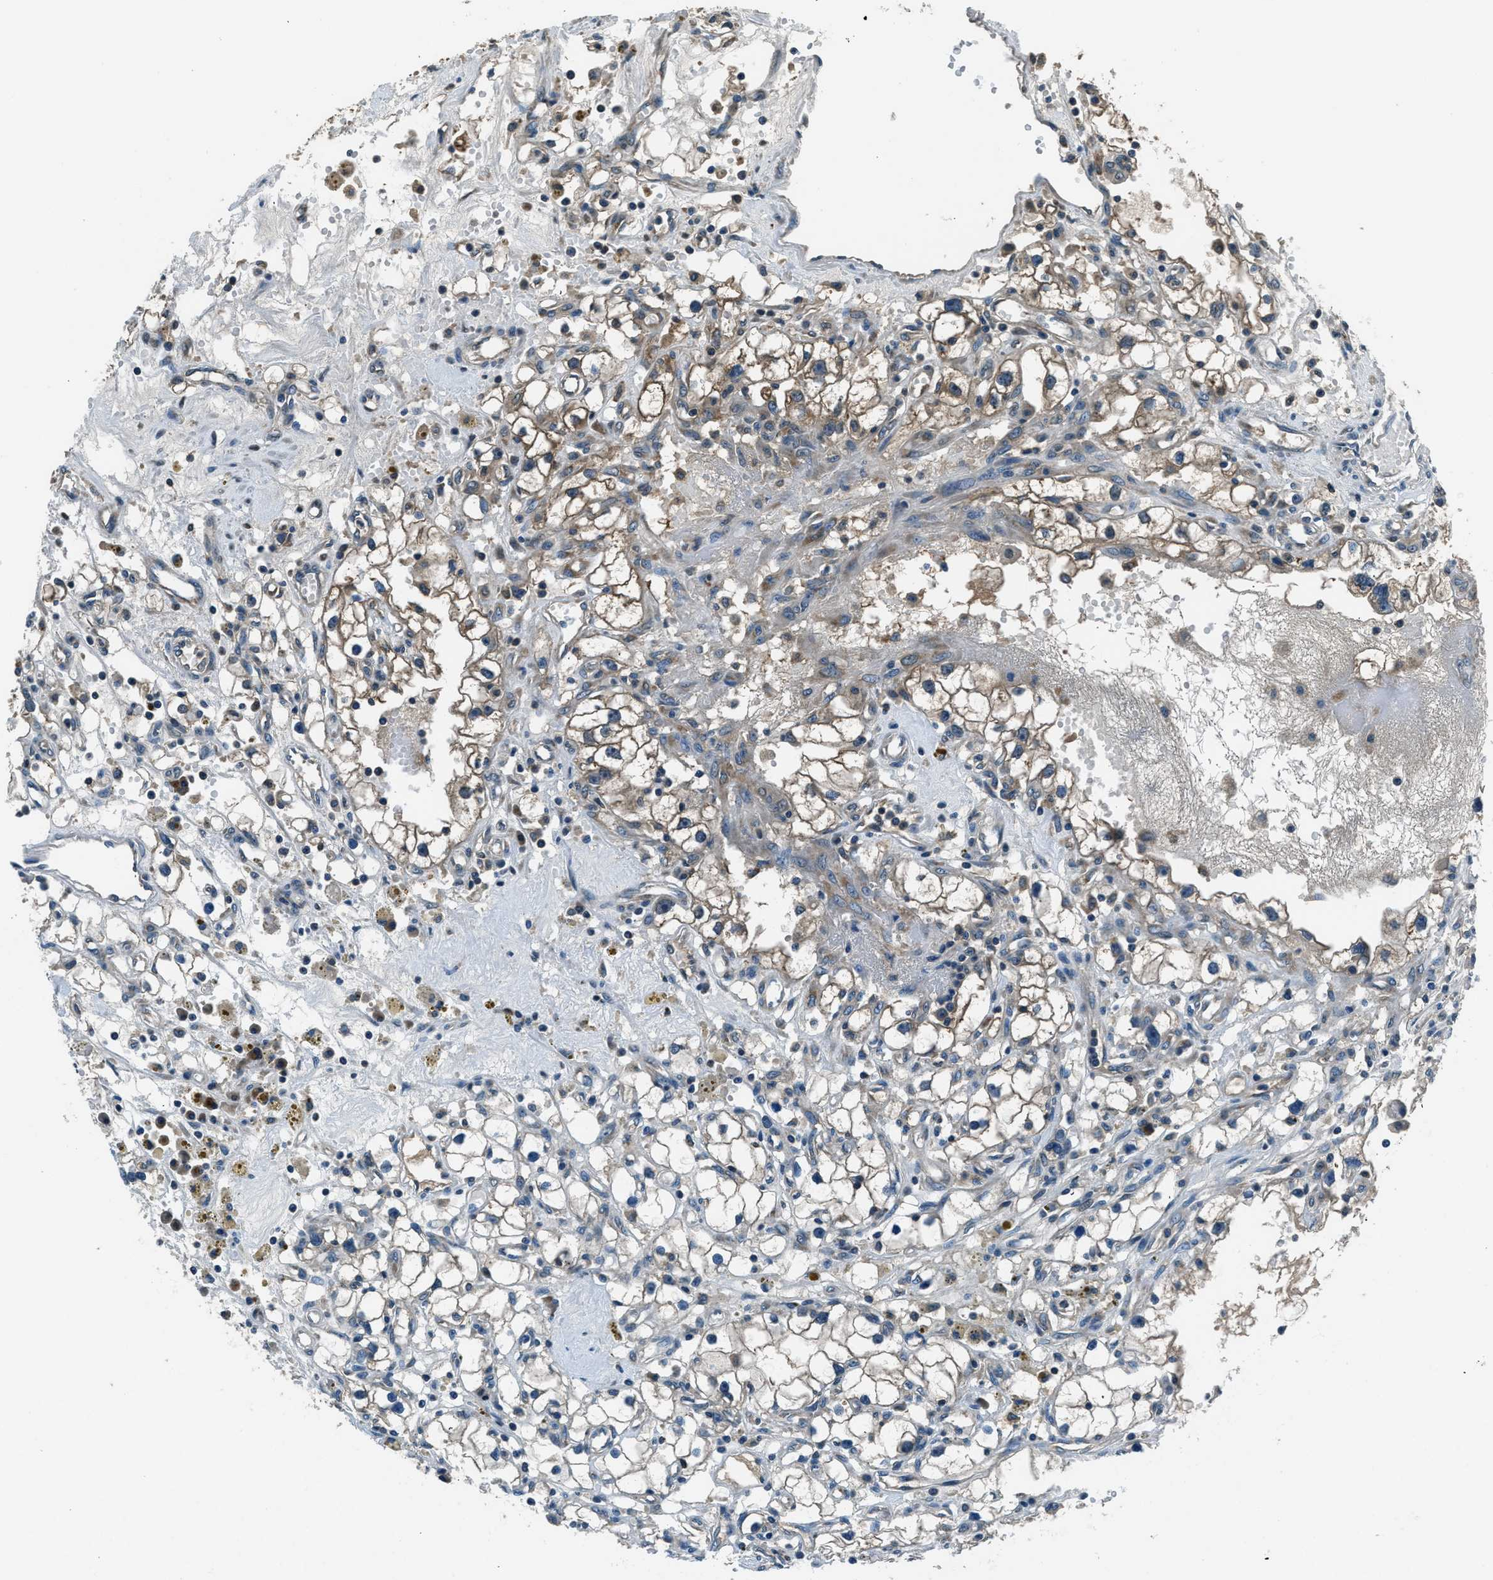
{"staining": {"intensity": "moderate", "quantity": "25%-75%", "location": "cytoplasmic/membranous"}, "tissue": "renal cancer", "cell_type": "Tumor cells", "image_type": "cancer", "snomed": [{"axis": "morphology", "description": "Adenocarcinoma, NOS"}, {"axis": "topography", "description": "Kidney"}], "caption": "Moderate cytoplasmic/membranous expression for a protein is appreciated in about 25%-75% of tumor cells of renal cancer using IHC.", "gene": "ARFGAP2", "patient": {"sex": "male", "age": 56}}